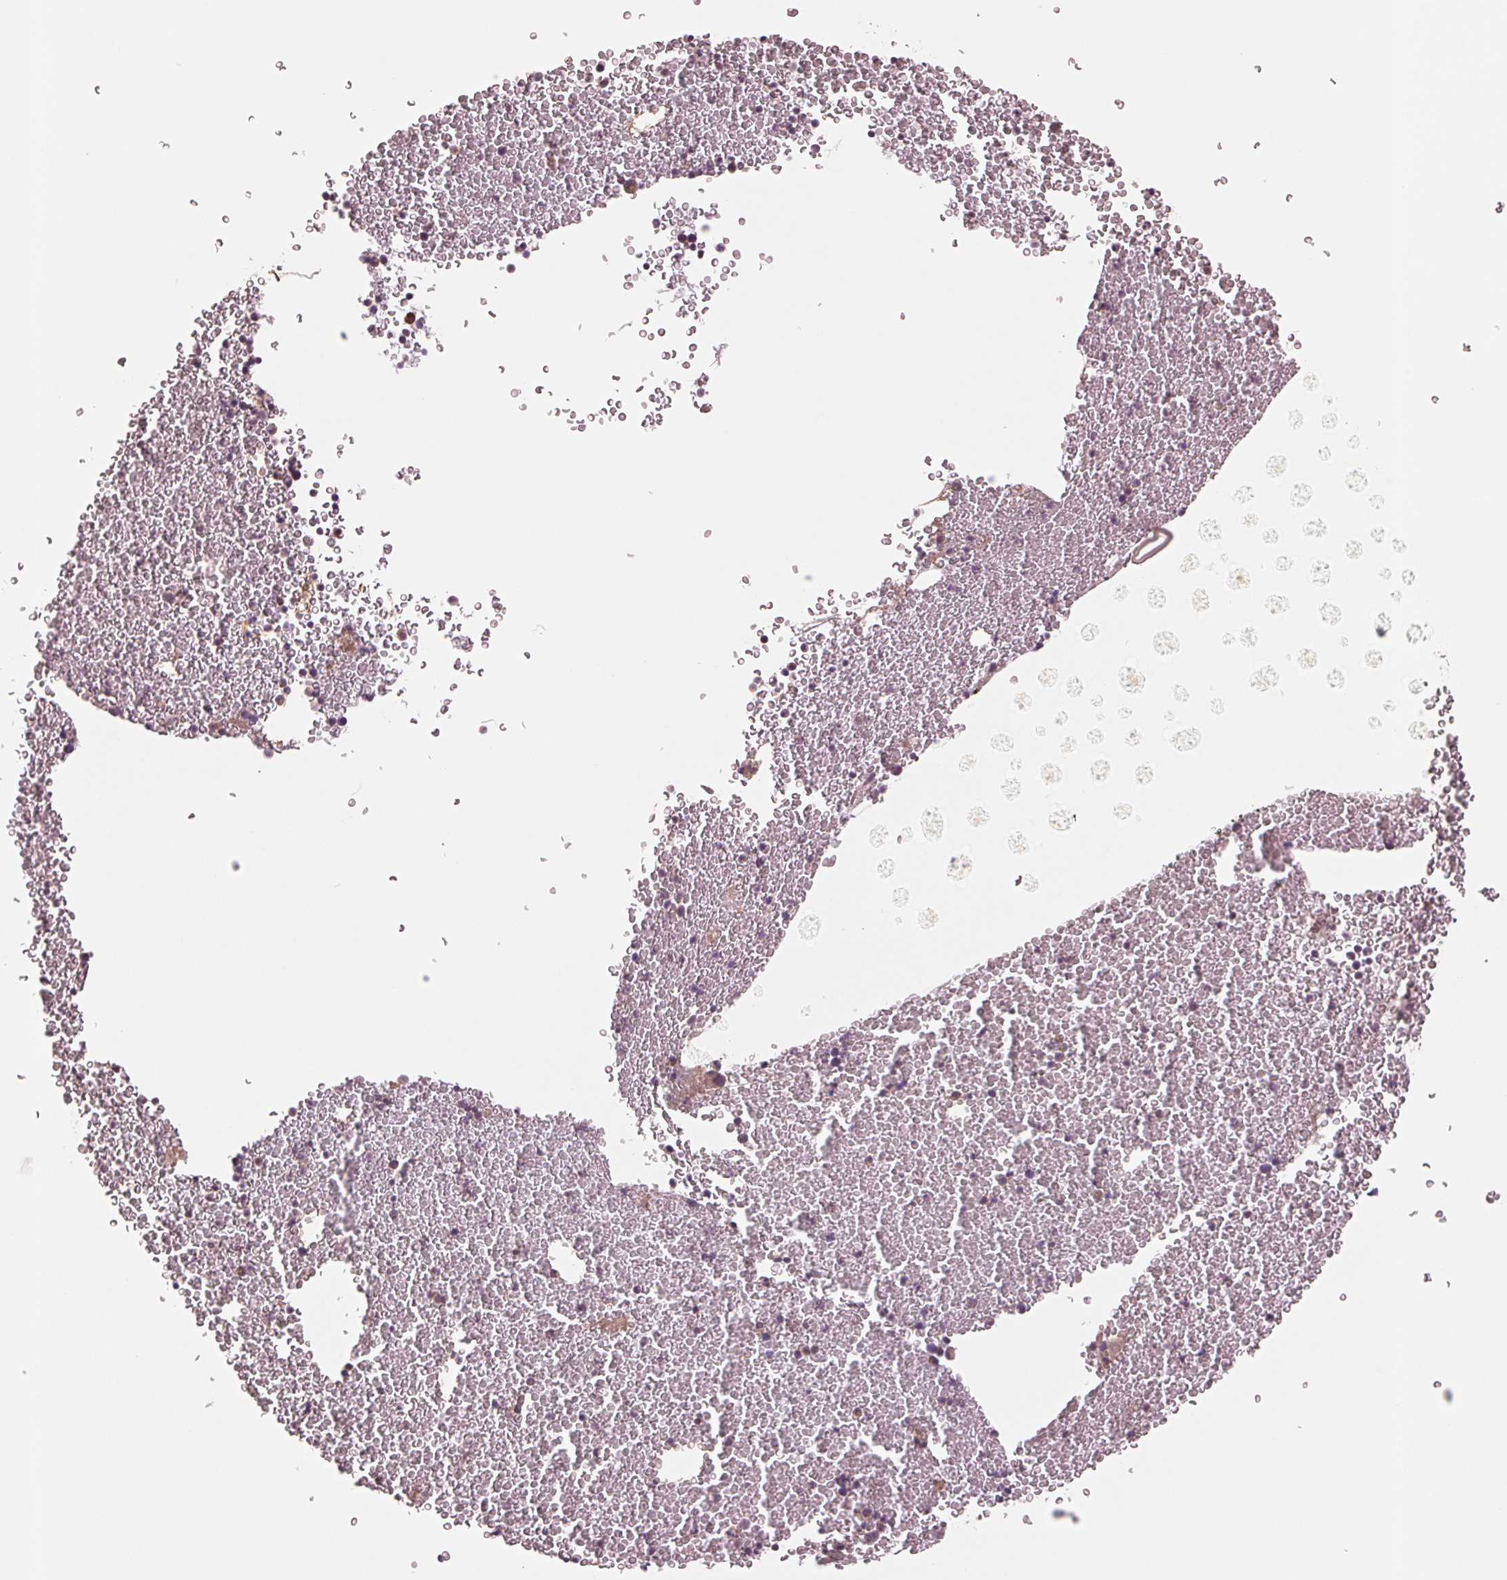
{"staining": {"intensity": "weak", "quantity": "25%-75%", "location": "cytoplasmic/membranous"}, "tissue": "bone marrow", "cell_type": "Hematopoietic cells", "image_type": "normal", "snomed": [{"axis": "morphology", "description": "Normal tissue, NOS"}, {"axis": "topography", "description": "Bone marrow"}], "caption": "Hematopoietic cells demonstrate weak cytoplasmic/membranous staining in approximately 25%-75% of cells in benign bone marrow.", "gene": "PPIAL4A", "patient": {"sex": "female", "age": 26}}